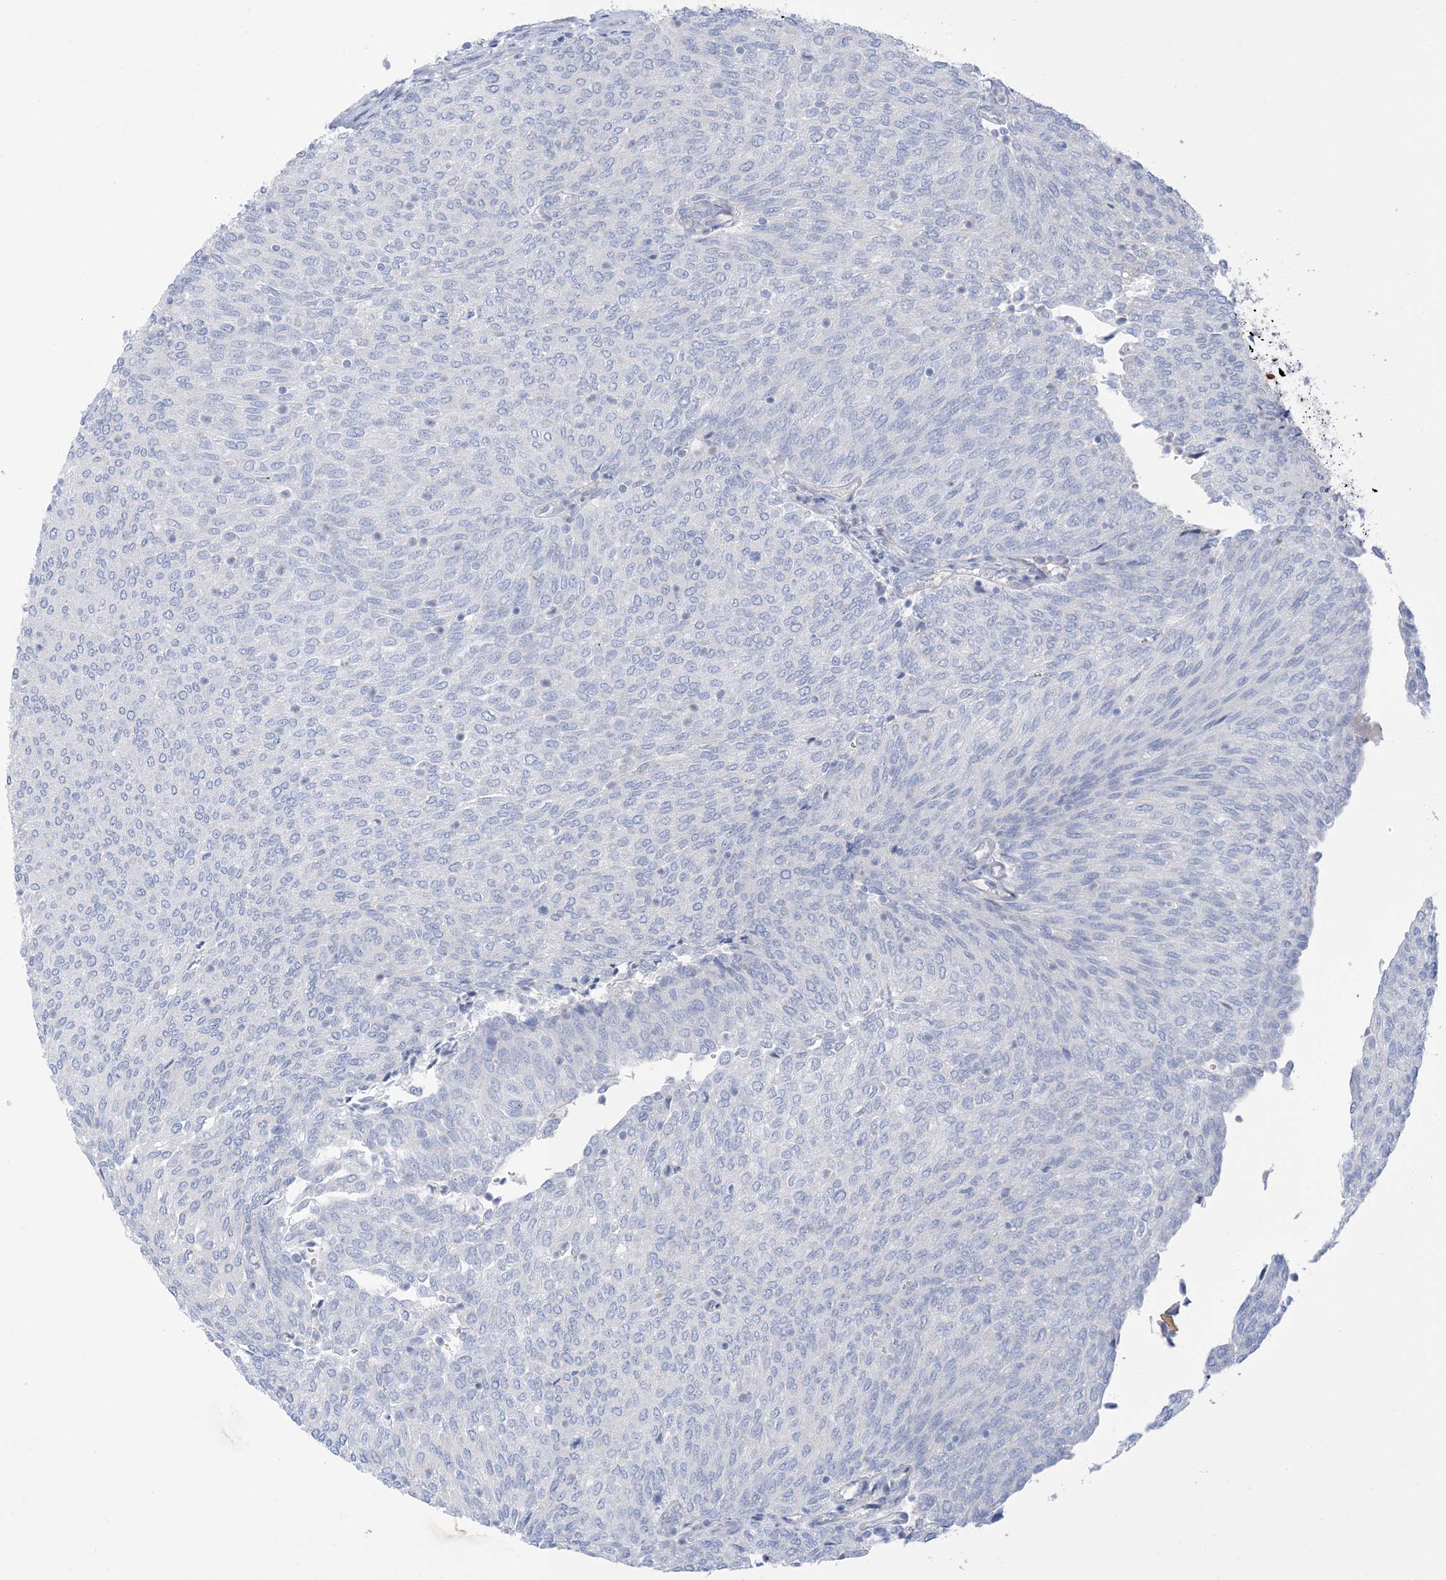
{"staining": {"intensity": "negative", "quantity": "none", "location": "none"}, "tissue": "urothelial cancer", "cell_type": "Tumor cells", "image_type": "cancer", "snomed": [{"axis": "morphology", "description": "Urothelial carcinoma, Low grade"}, {"axis": "topography", "description": "Urinary bladder"}], "caption": "The image exhibits no significant expression in tumor cells of urothelial carcinoma (low-grade). (Stains: DAB (3,3'-diaminobenzidine) IHC with hematoxylin counter stain, Microscopy: brightfield microscopy at high magnification).", "gene": "XIRP2", "patient": {"sex": "female", "age": 79}}